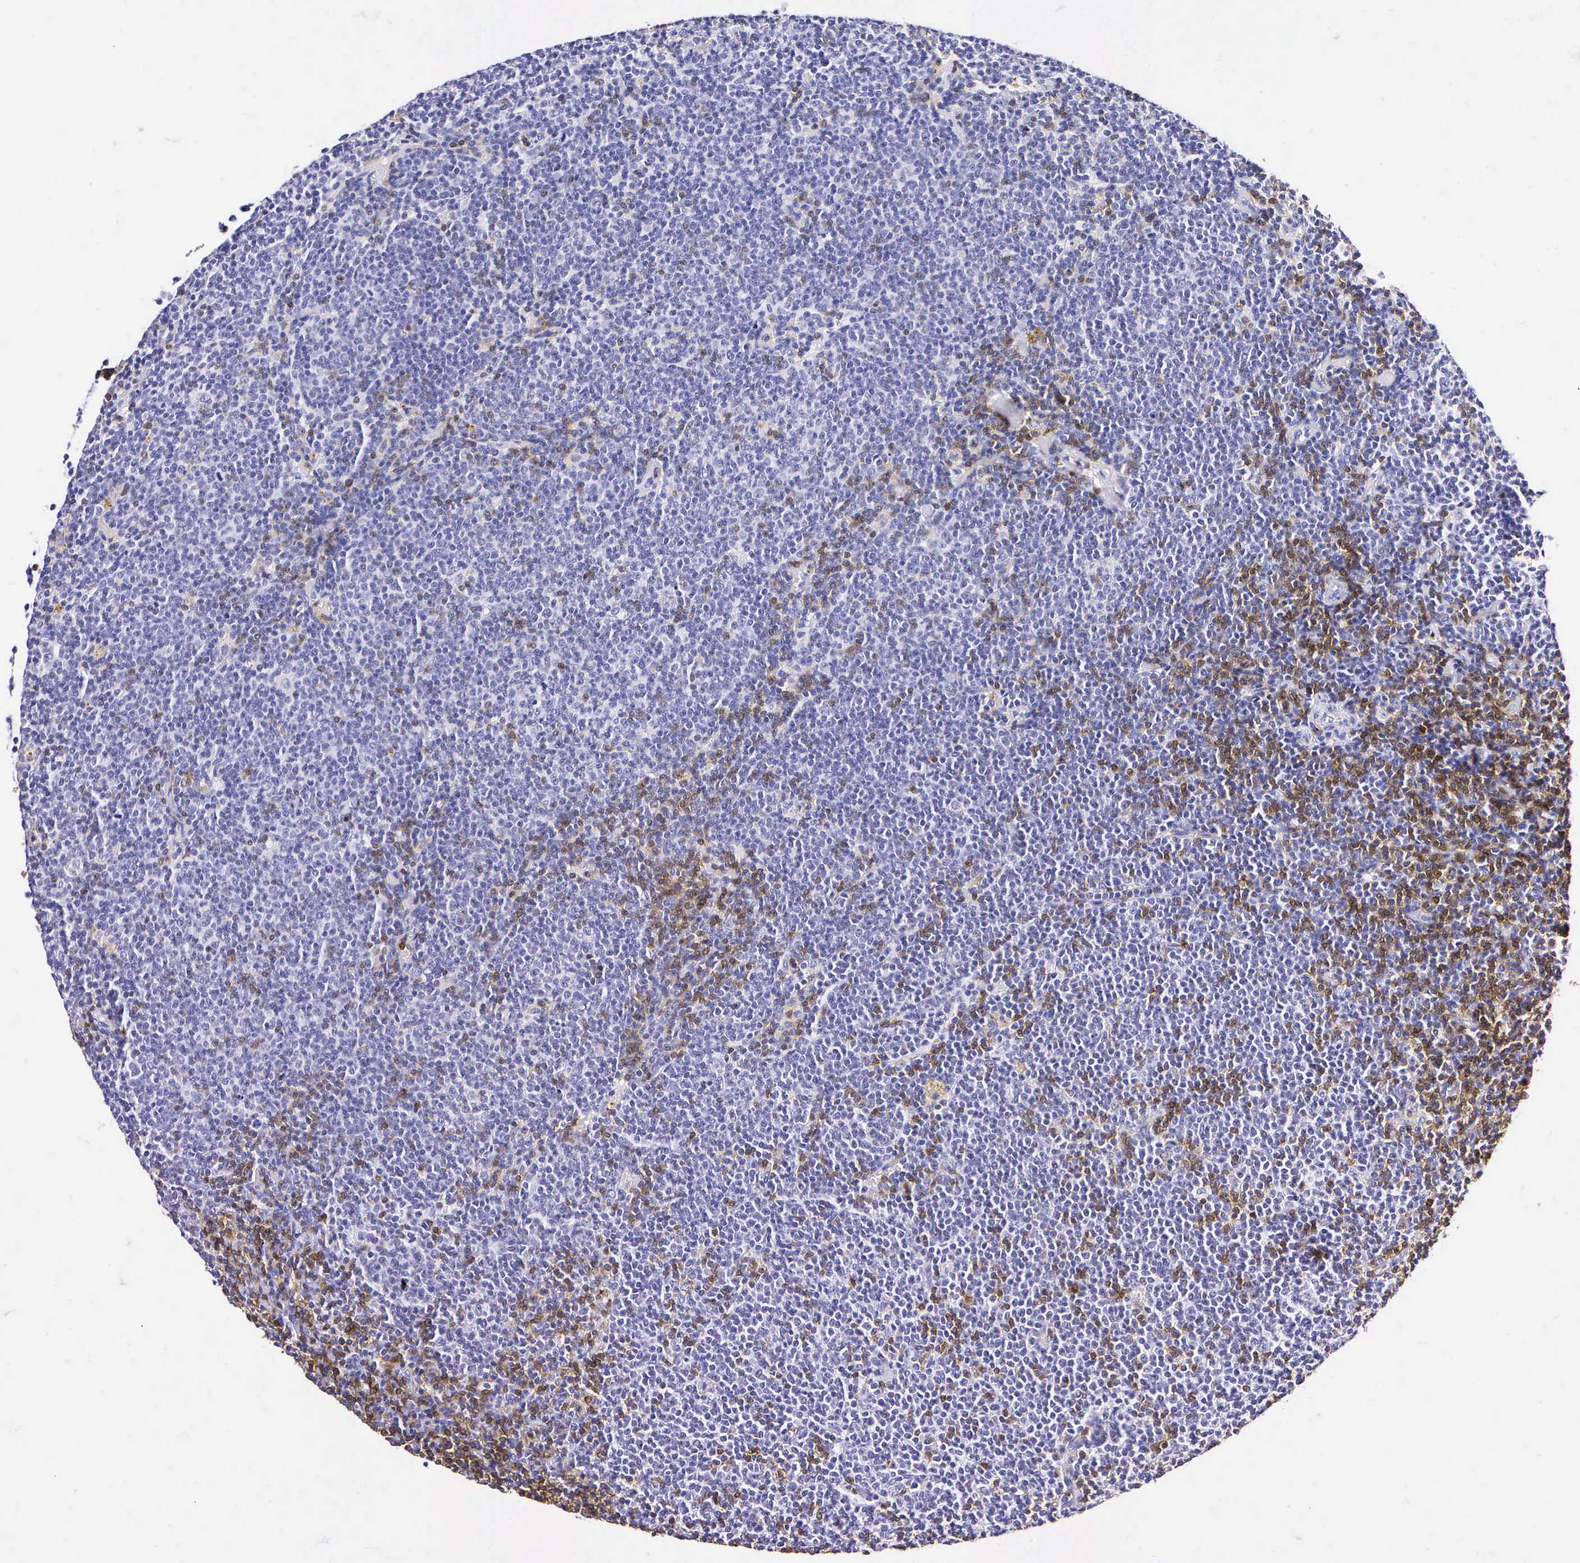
{"staining": {"intensity": "negative", "quantity": "none", "location": "none"}, "tissue": "lymphoma", "cell_type": "Tumor cells", "image_type": "cancer", "snomed": [{"axis": "morphology", "description": "Malignant lymphoma, non-Hodgkin's type, Low grade"}, {"axis": "topography", "description": "Lymph node"}], "caption": "IHC of human low-grade malignant lymphoma, non-Hodgkin's type displays no staining in tumor cells. Nuclei are stained in blue.", "gene": "CD3E", "patient": {"sex": "male", "age": 65}}